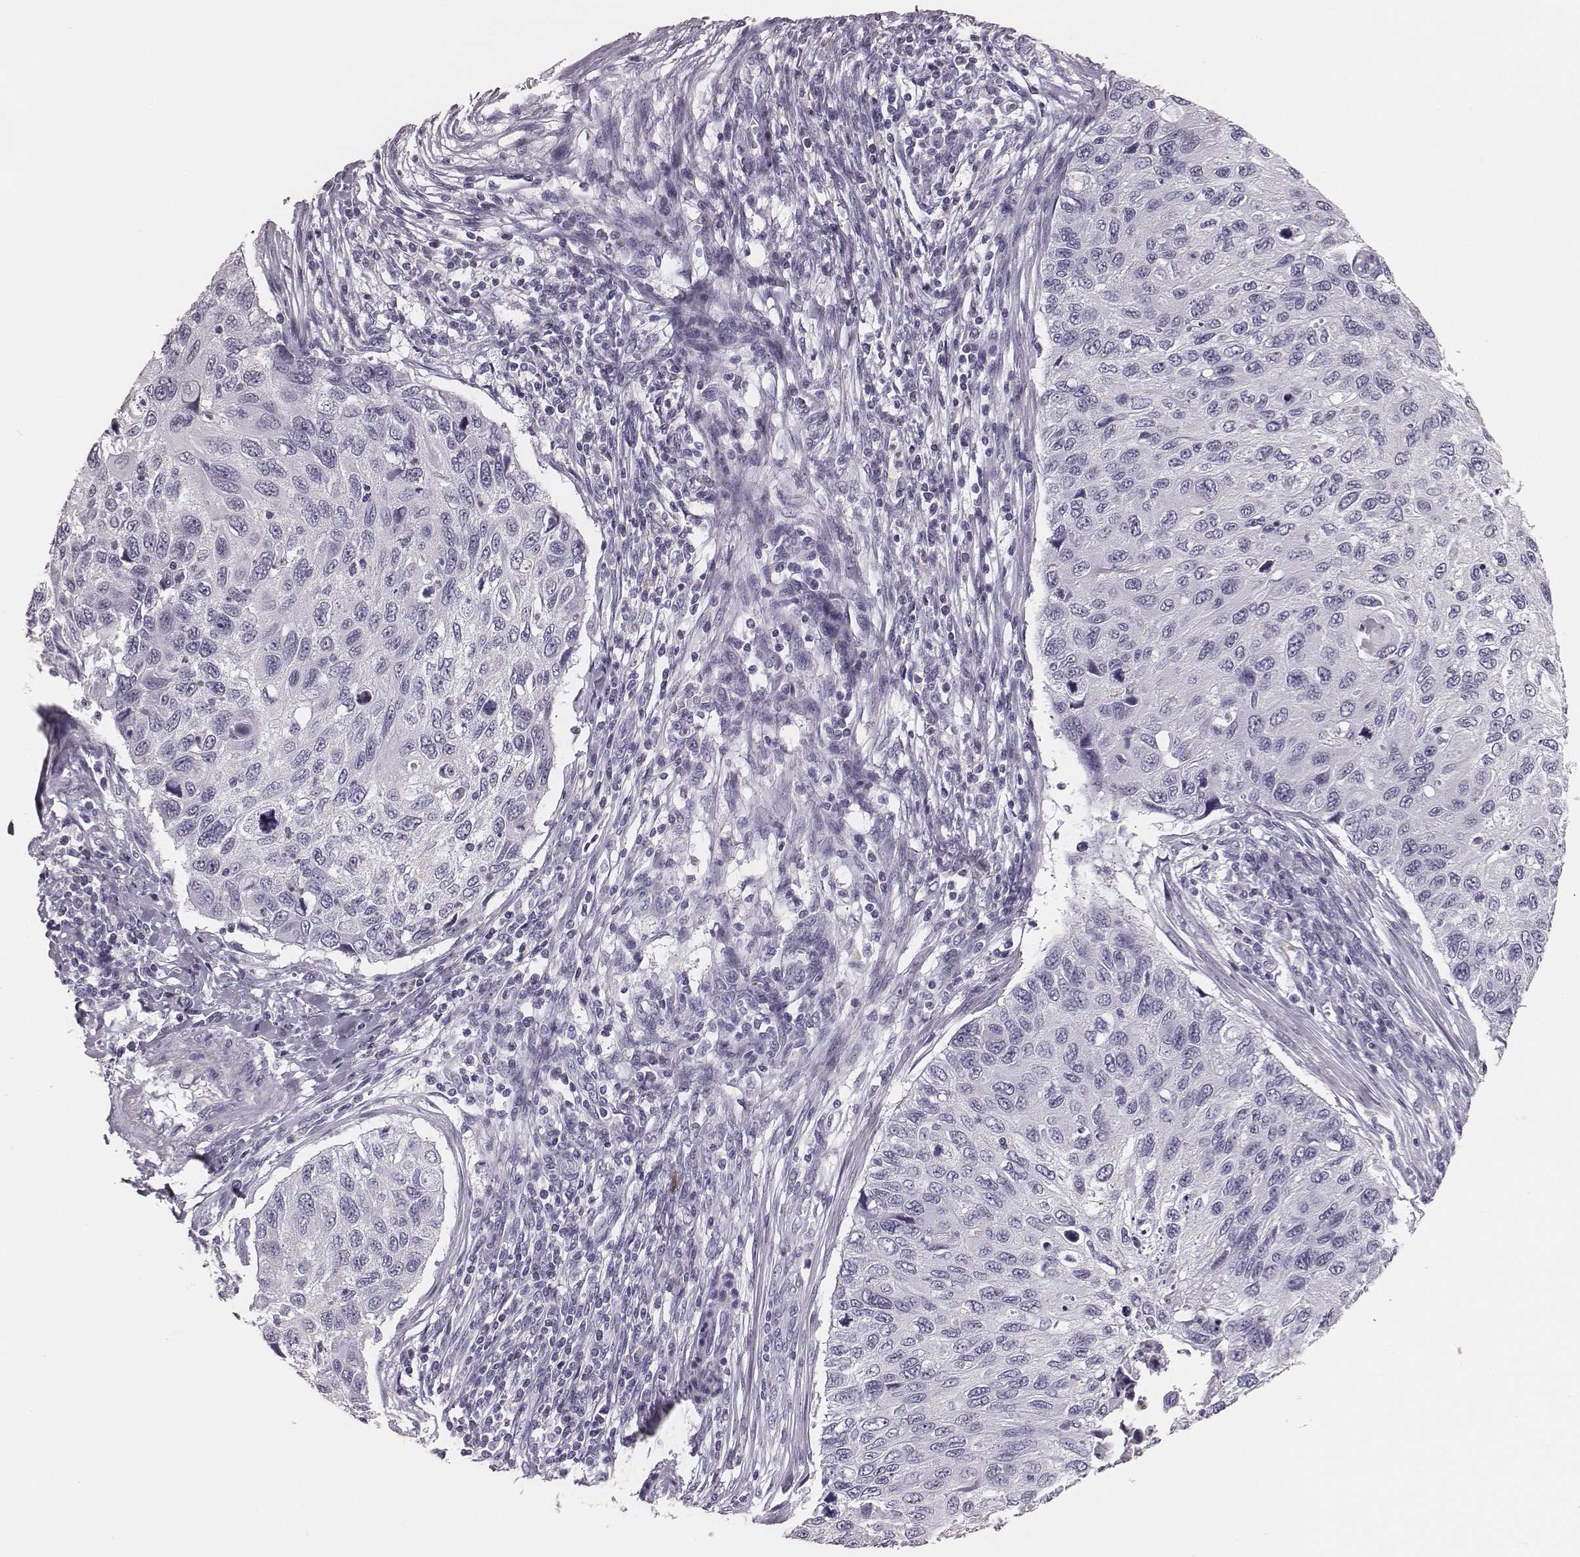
{"staining": {"intensity": "negative", "quantity": "none", "location": "none"}, "tissue": "cervical cancer", "cell_type": "Tumor cells", "image_type": "cancer", "snomed": [{"axis": "morphology", "description": "Squamous cell carcinoma, NOS"}, {"axis": "topography", "description": "Cervix"}], "caption": "Immunohistochemistry (IHC) histopathology image of cervical cancer stained for a protein (brown), which demonstrates no positivity in tumor cells. The staining was performed using DAB to visualize the protein expression in brown, while the nuclei were stained in blue with hematoxylin (Magnification: 20x).", "gene": "CSH1", "patient": {"sex": "female", "age": 70}}